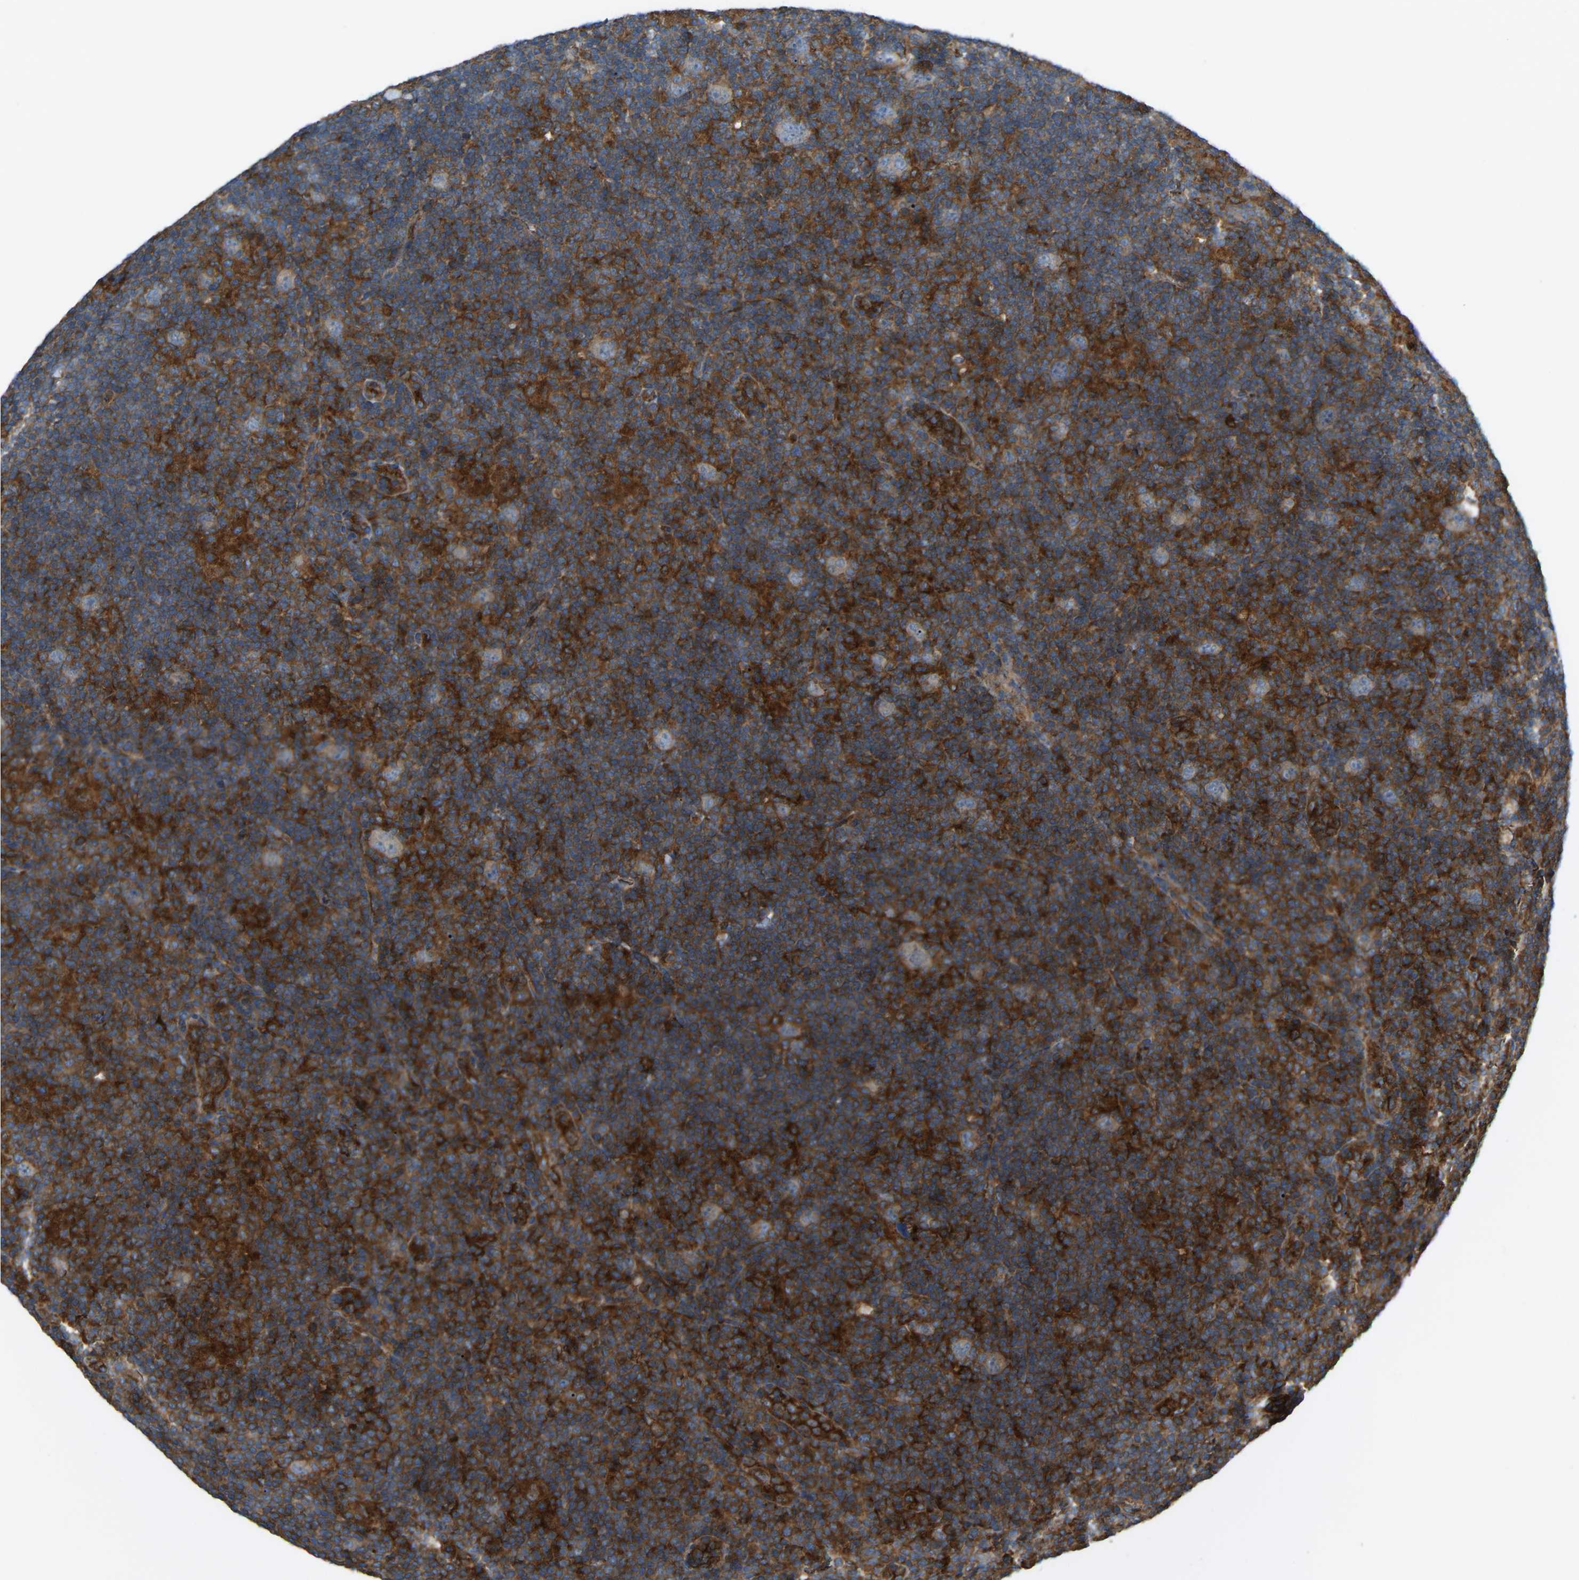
{"staining": {"intensity": "moderate", "quantity": ">75%", "location": "cytoplasmic/membranous"}, "tissue": "lymphoma", "cell_type": "Tumor cells", "image_type": "cancer", "snomed": [{"axis": "morphology", "description": "Hodgkin's disease, NOS"}, {"axis": "topography", "description": "Lymph node"}], "caption": "A medium amount of moderate cytoplasmic/membranous expression is appreciated in approximately >75% of tumor cells in Hodgkin's disease tissue.", "gene": "PICALM", "patient": {"sex": "female", "age": 57}}